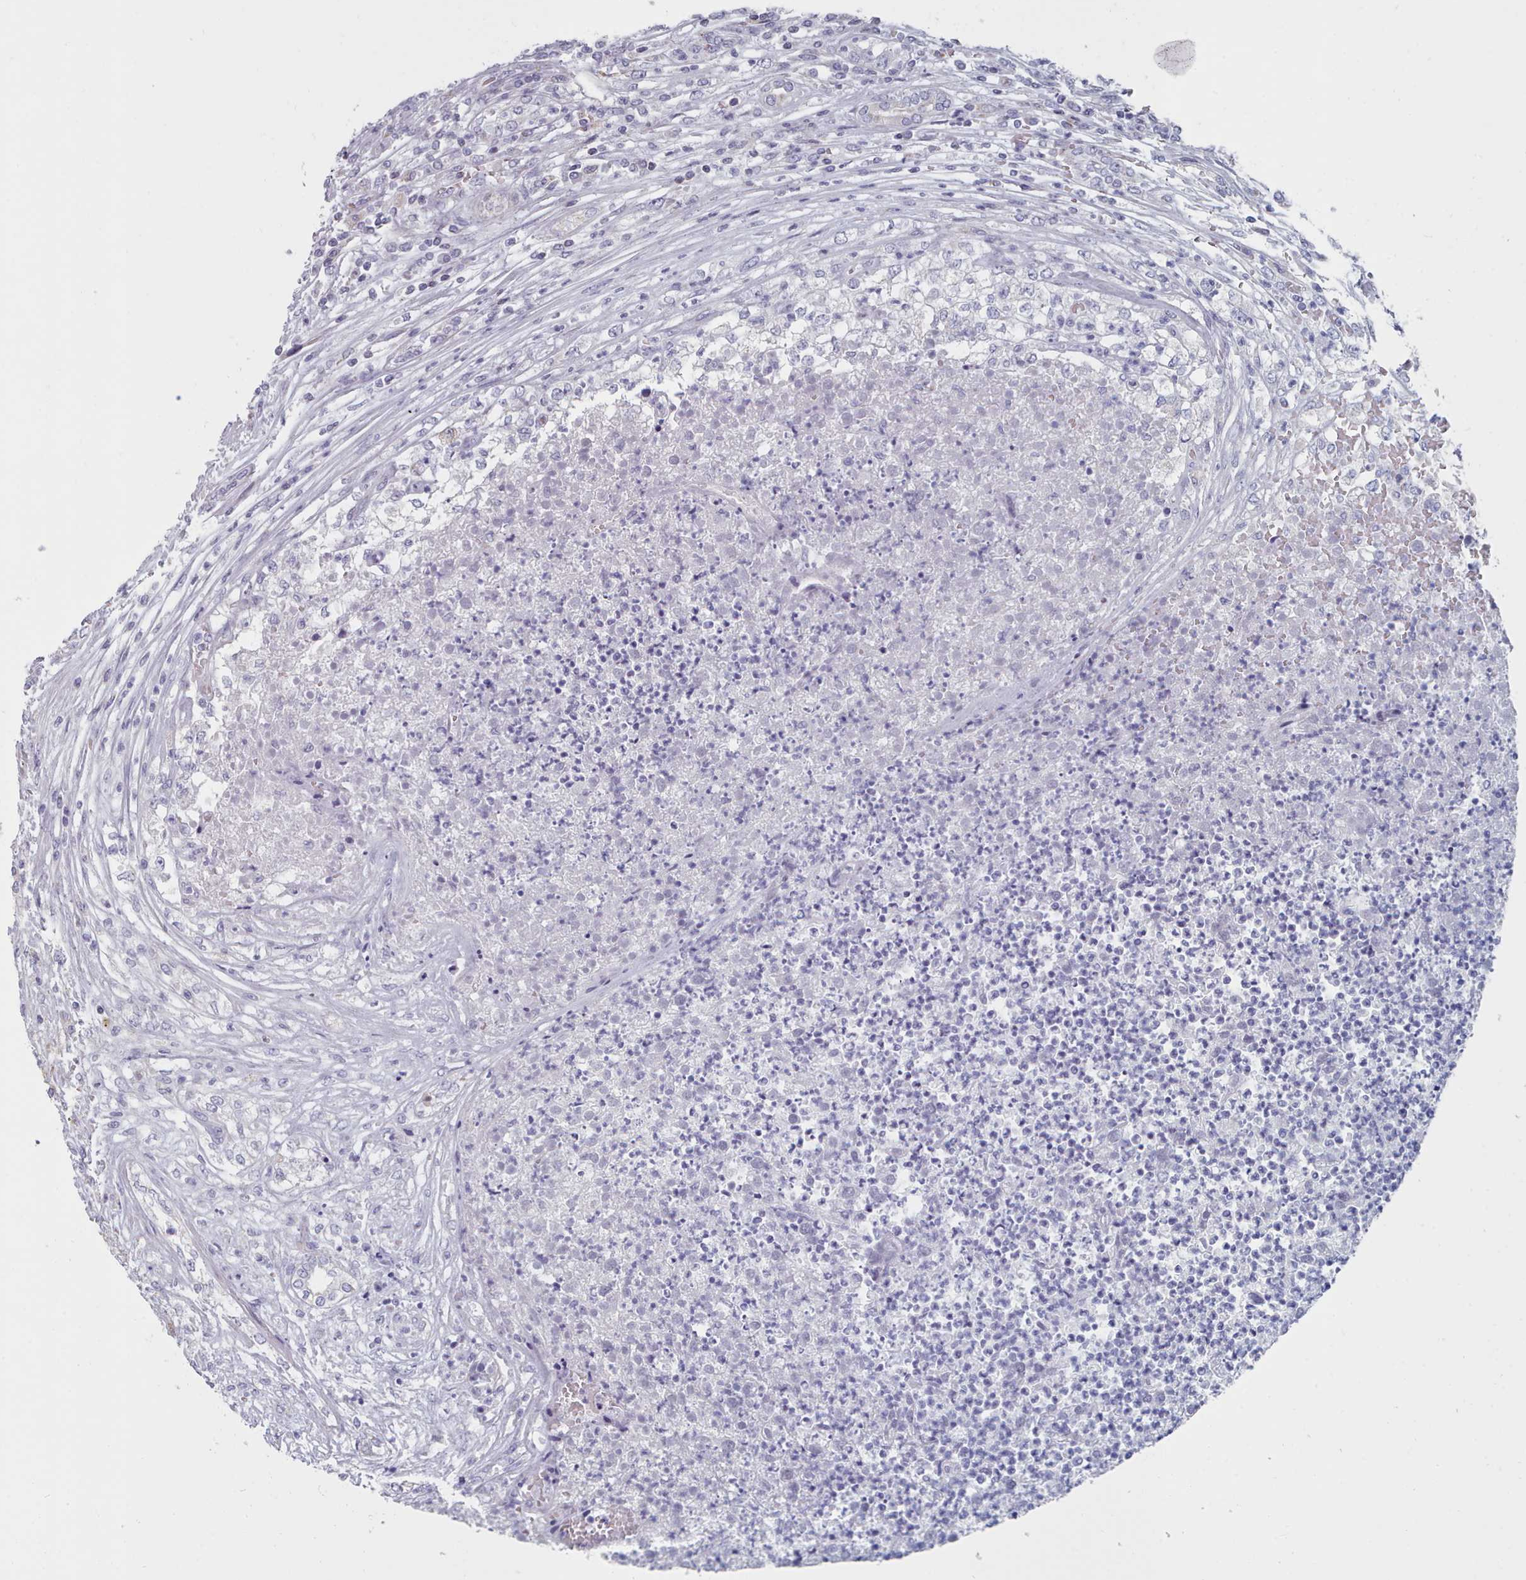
{"staining": {"intensity": "negative", "quantity": "none", "location": "none"}, "tissue": "renal cancer", "cell_type": "Tumor cells", "image_type": "cancer", "snomed": [{"axis": "morphology", "description": "Adenocarcinoma, NOS"}, {"axis": "topography", "description": "Kidney"}], "caption": "There is no significant expression in tumor cells of renal cancer (adenocarcinoma).", "gene": "FAM170B", "patient": {"sex": "female", "age": 54}}